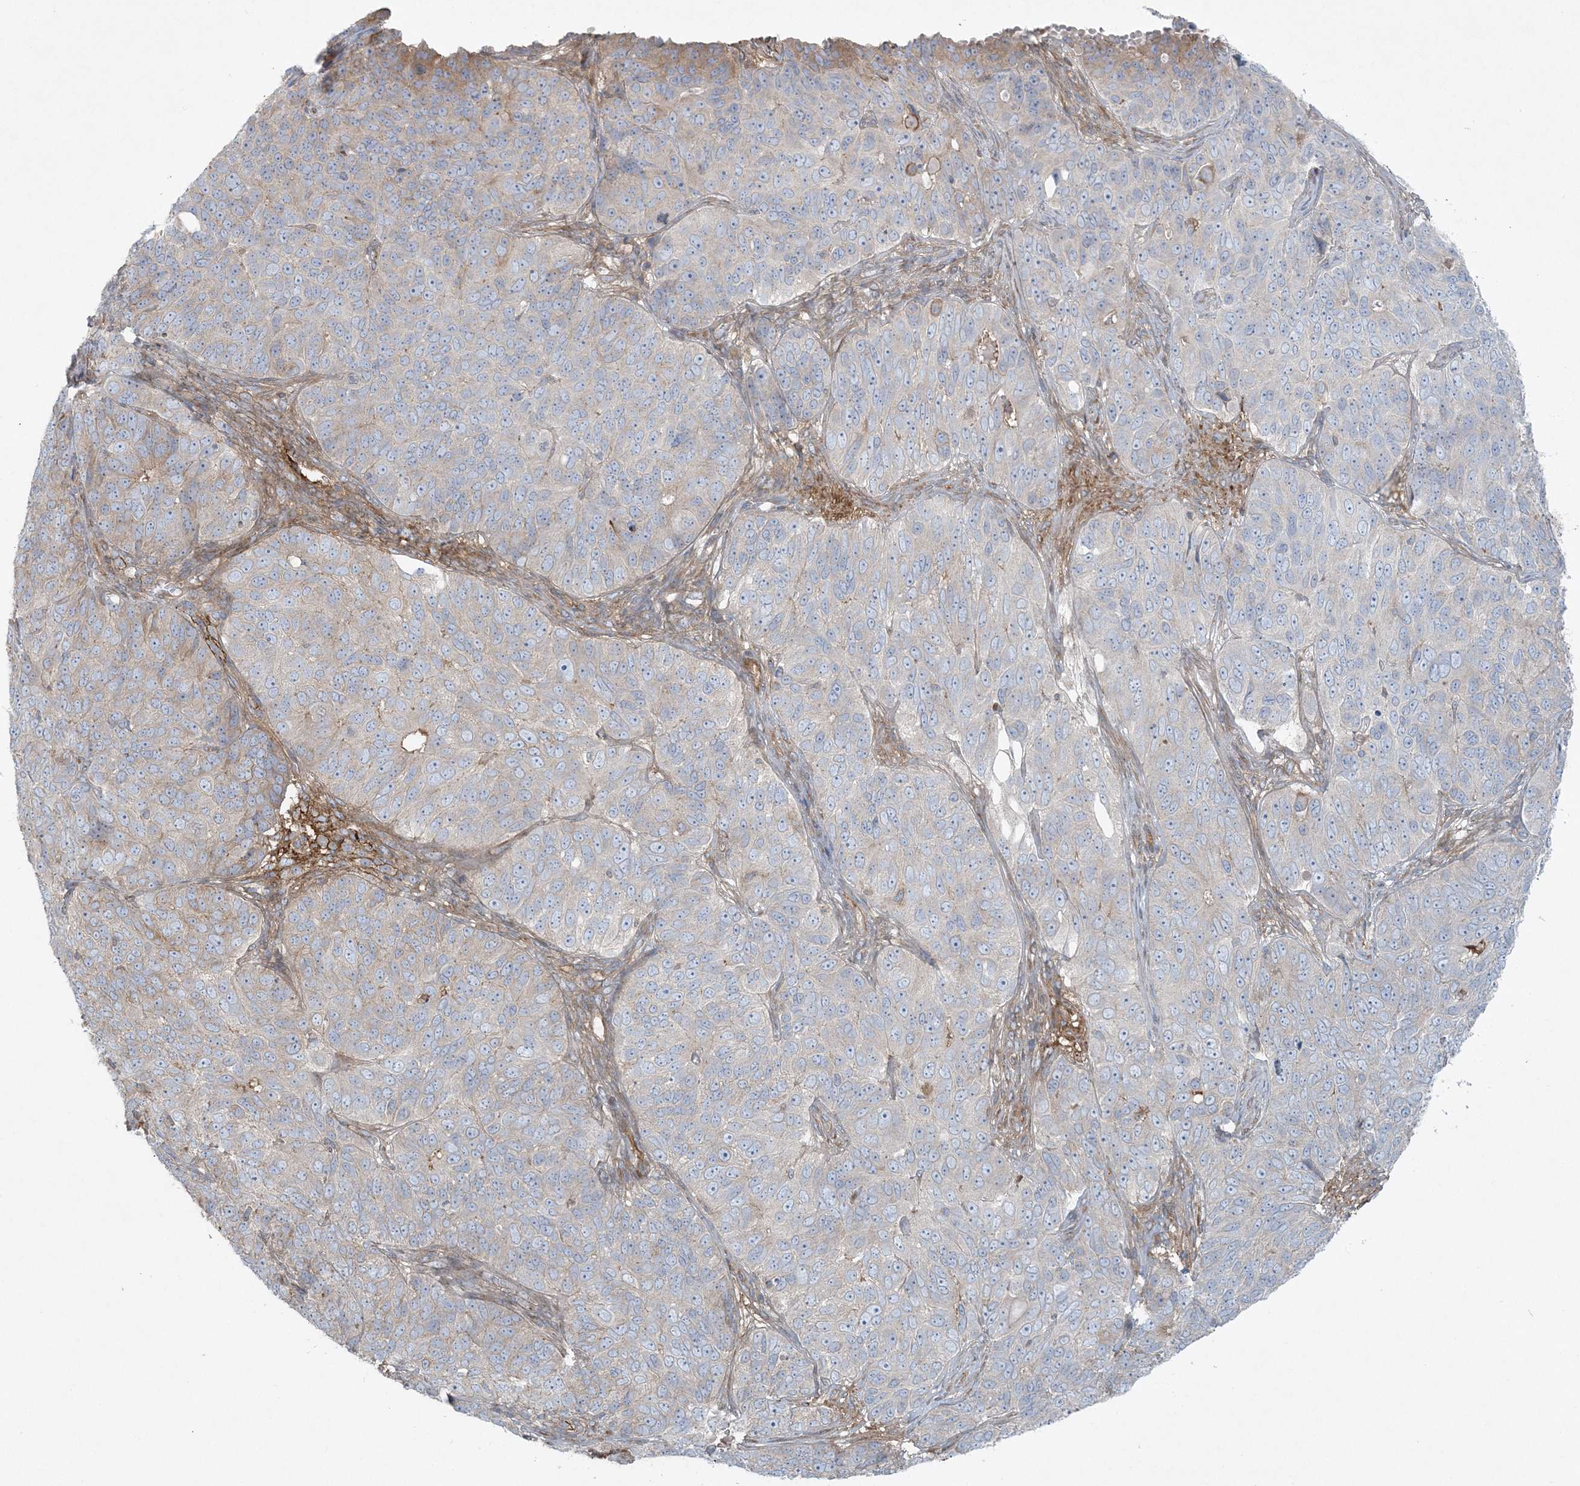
{"staining": {"intensity": "weak", "quantity": "<25%", "location": "cytoplasmic/membranous"}, "tissue": "ovarian cancer", "cell_type": "Tumor cells", "image_type": "cancer", "snomed": [{"axis": "morphology", "description": "Carcinoma, endometroid"}, {"axis": "topography", "description": "Ovary"}], "caption": "Immunohistochemistry (IHC) of ovarian cancer demonstrates no positivity in tumor cells. (DAB (3,3'-diaminobenzidine) immunohistochemistry with hematoxylin counter stain).", "gene": "PIK3R4", "patient": {"sex": "female", "age": 51}}